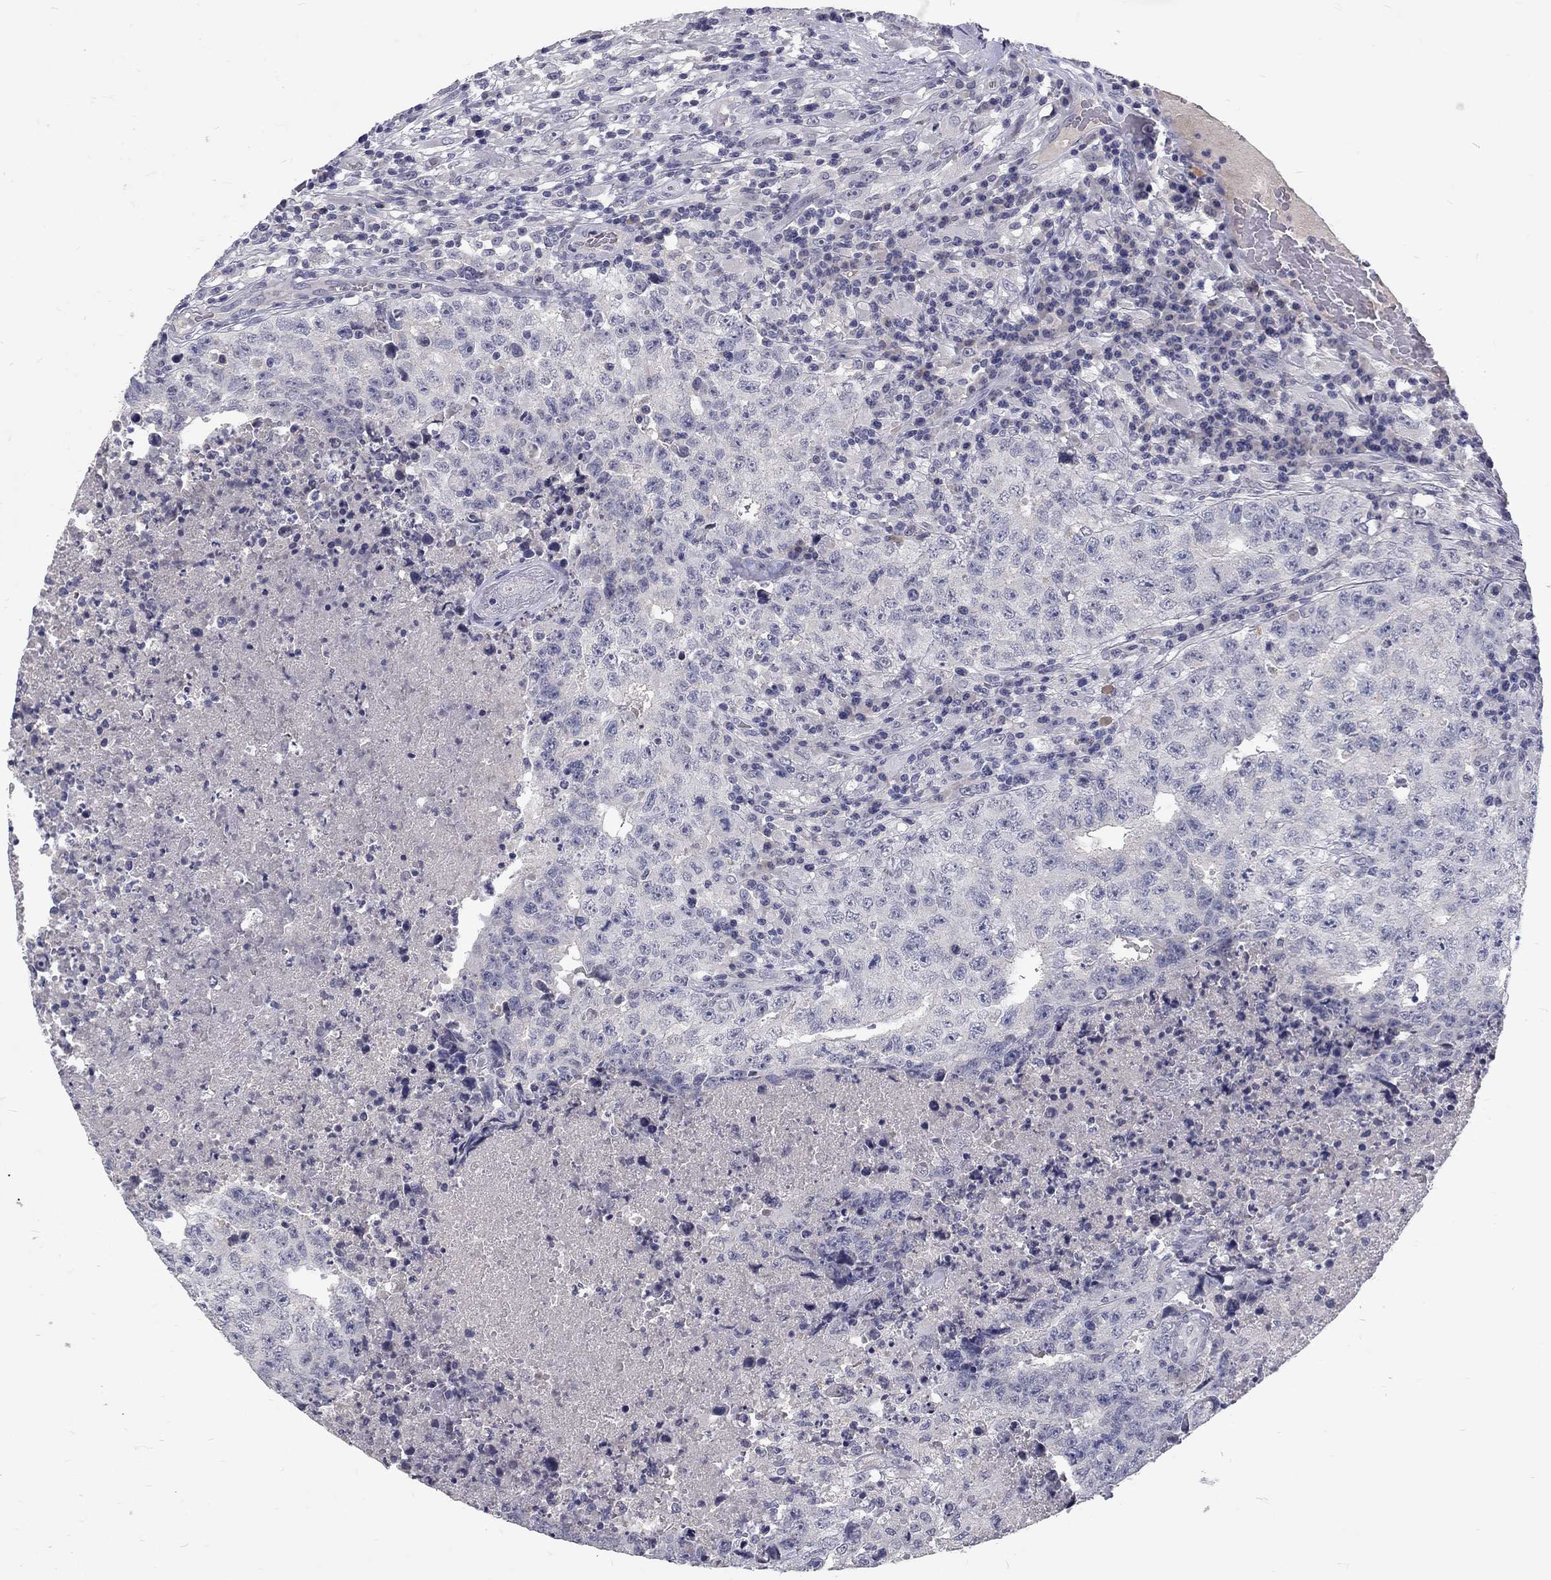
{"staining": {"intensity": "negative", "quantity": "none", "location": "none"}, "tissue": "testis cancer", "cell_type": "Tumor cells", "image_type": "cancer", "snomed": [{"axis": "morphology", "description": "Necrosis, NOS"}, {"axis": "morphology", "description": "Carcinoma, Embryonal, NOS"}, {"axis": "topography", "description": "Testis"}], "caption": "Human embryonal carcinoma (testis) stained for a protein using immunohistochemistry shows no positivity in tumor cells.", "gene": "NOS1", "patient": {"sex": "male", "age": 19}}